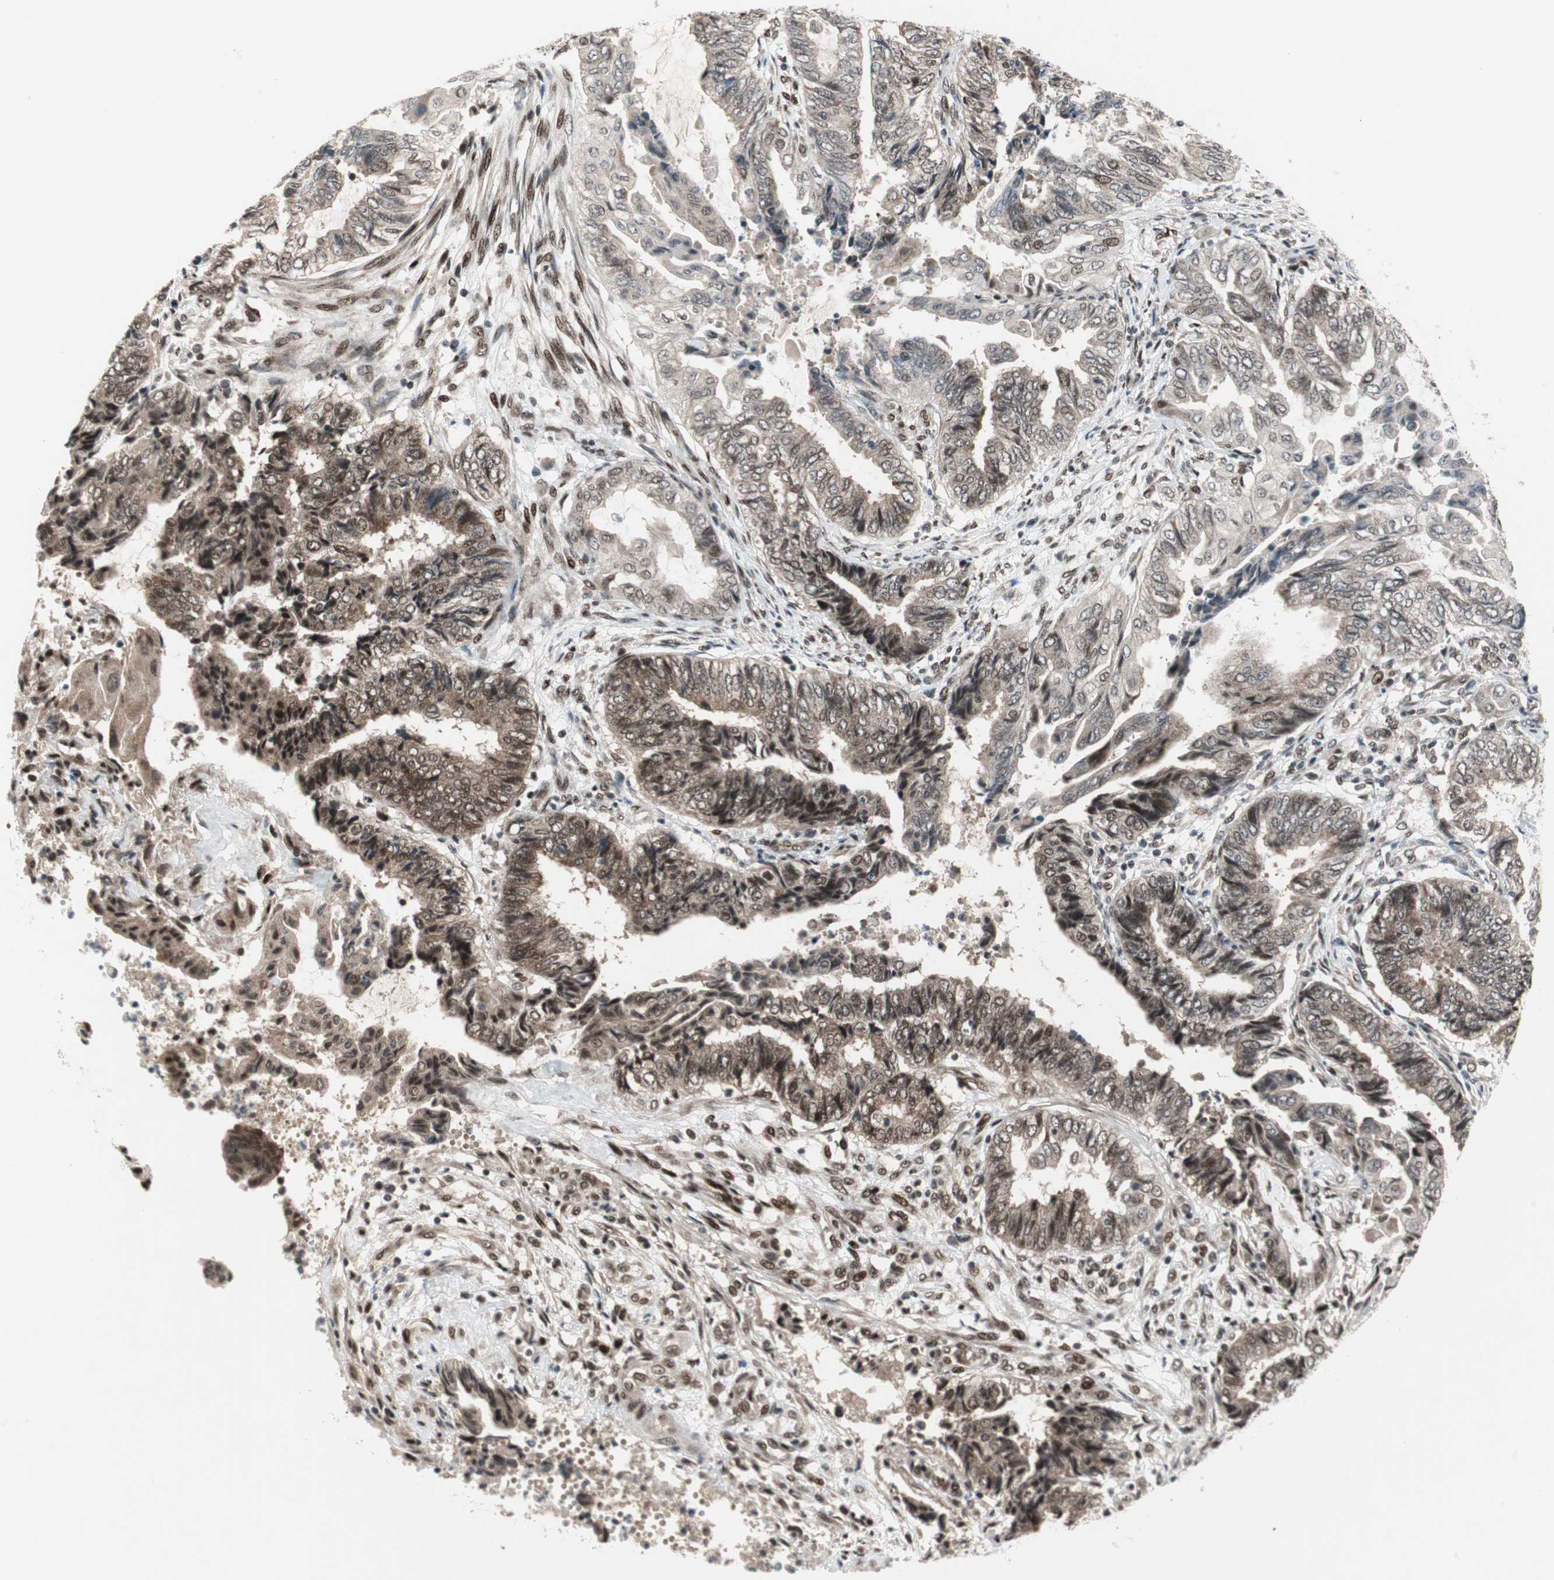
{"staining": {"intensity": "moderate", "quantity": ">75%", "location": "nuclear"}, "tissue": "endometrial cancer", "cell_type": "Tumor cells", "image_type": "cancer", "snomed": [{"axis": "morphology", "description": "Adenocarcinoma, NOS"}, {"axis": "topography", "description": "Uterus"}, {"axis": "topography", "description": "Endometrium"}], "caption": "A brown stain labels moderate nuclear expression of a protein in human endometrial cancer tumor cells. The protein of interest is shown in brown color, while the nuclei are stained blue.", "gene": "TCF12", "patient": {"sex": "female", "age": 70}}